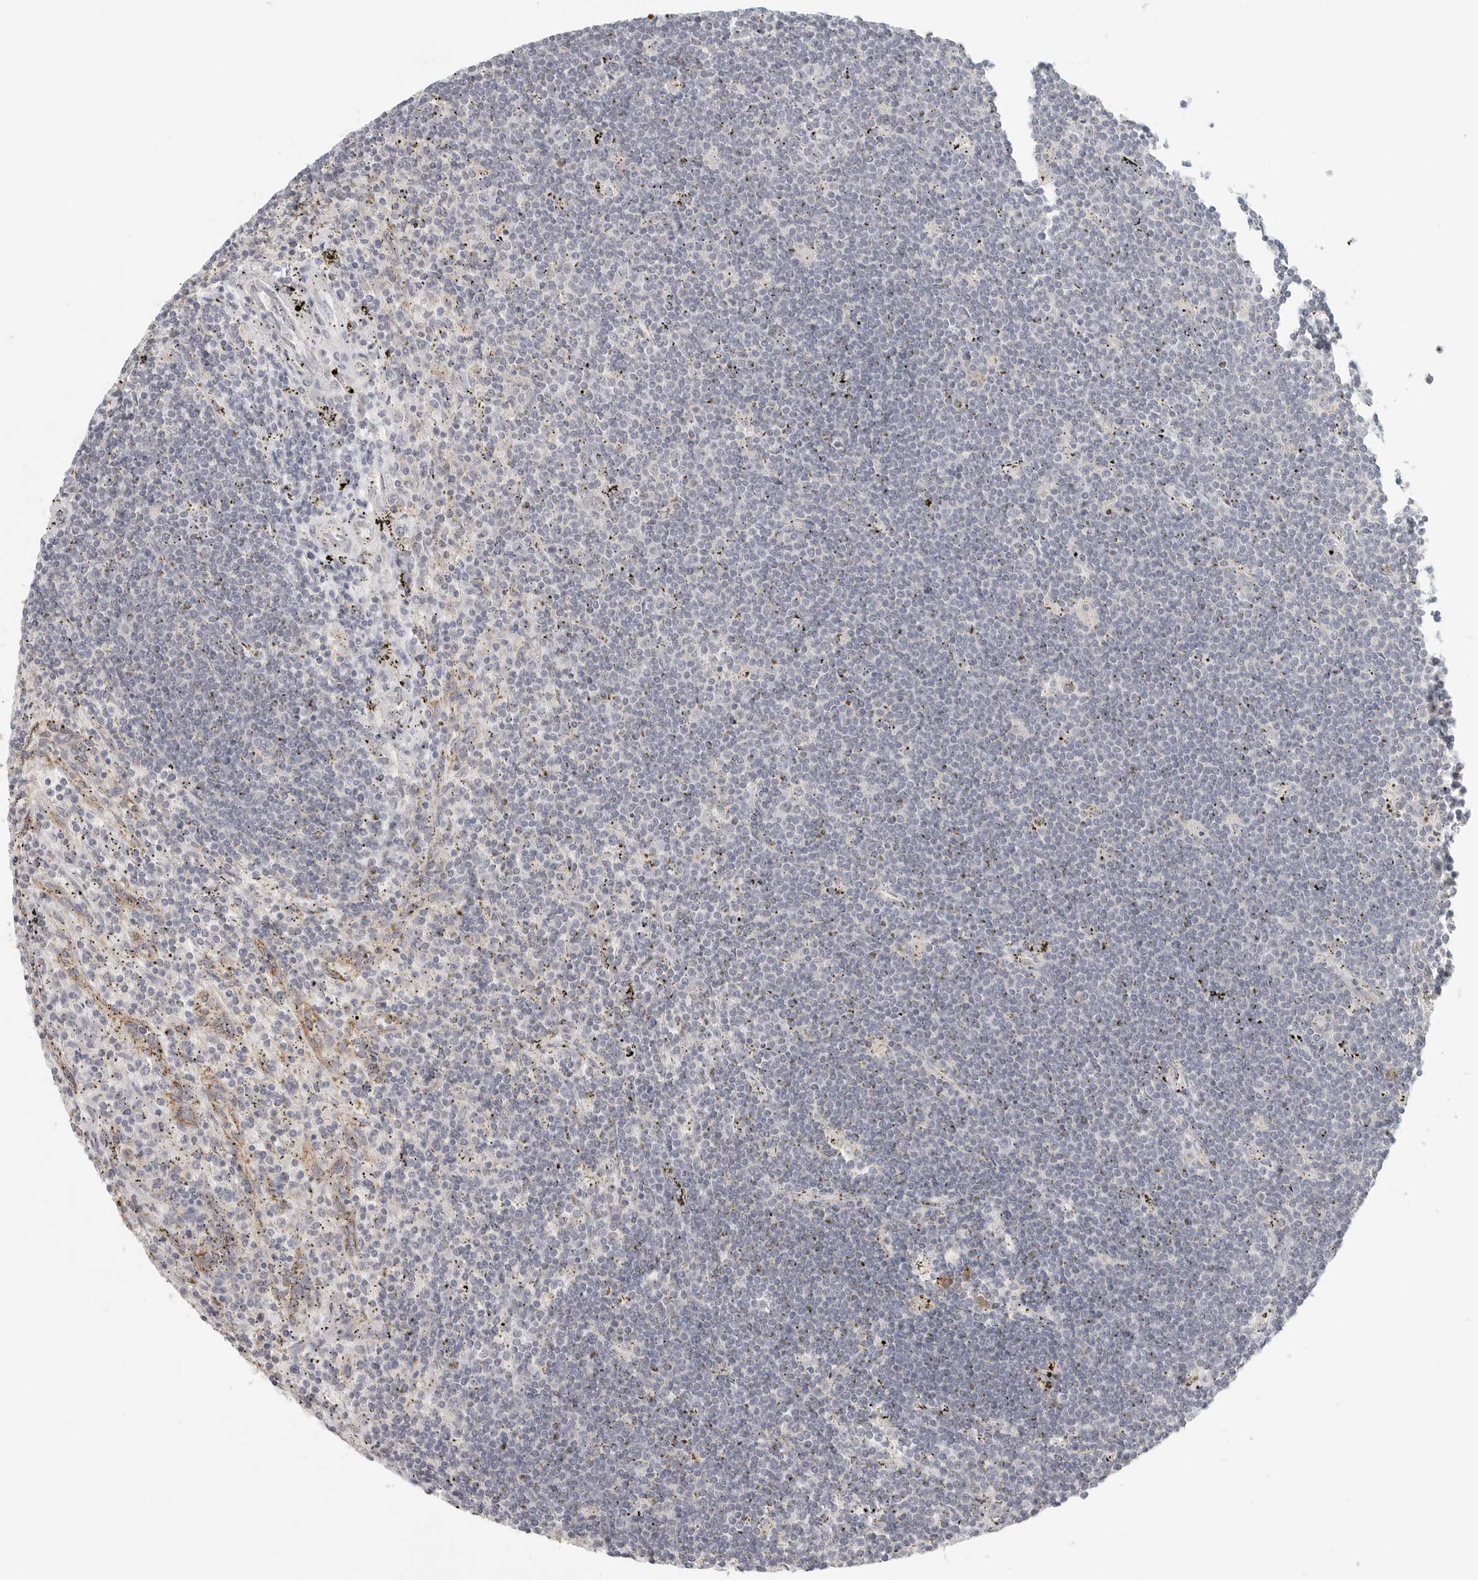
{"staining": {"intensity": "negative", "quantity": "none", "location": "none"}, "tissue": "lymphoma", "cell_type": "Tumor cells", "image_type": "cancer", "snomed": [{"axis": "morphology", "description": "Malignant lymphoma, non-Hodgkin's type, Low grade"}, {"axis": "topography", "description": "Spleen"}], "caption": "Lymphoma was stained to show a protein in brown. There is no significant expression in tumor cells.", "gene": "SLC25A36", "patient": {"sex": "male", "age": 76}}